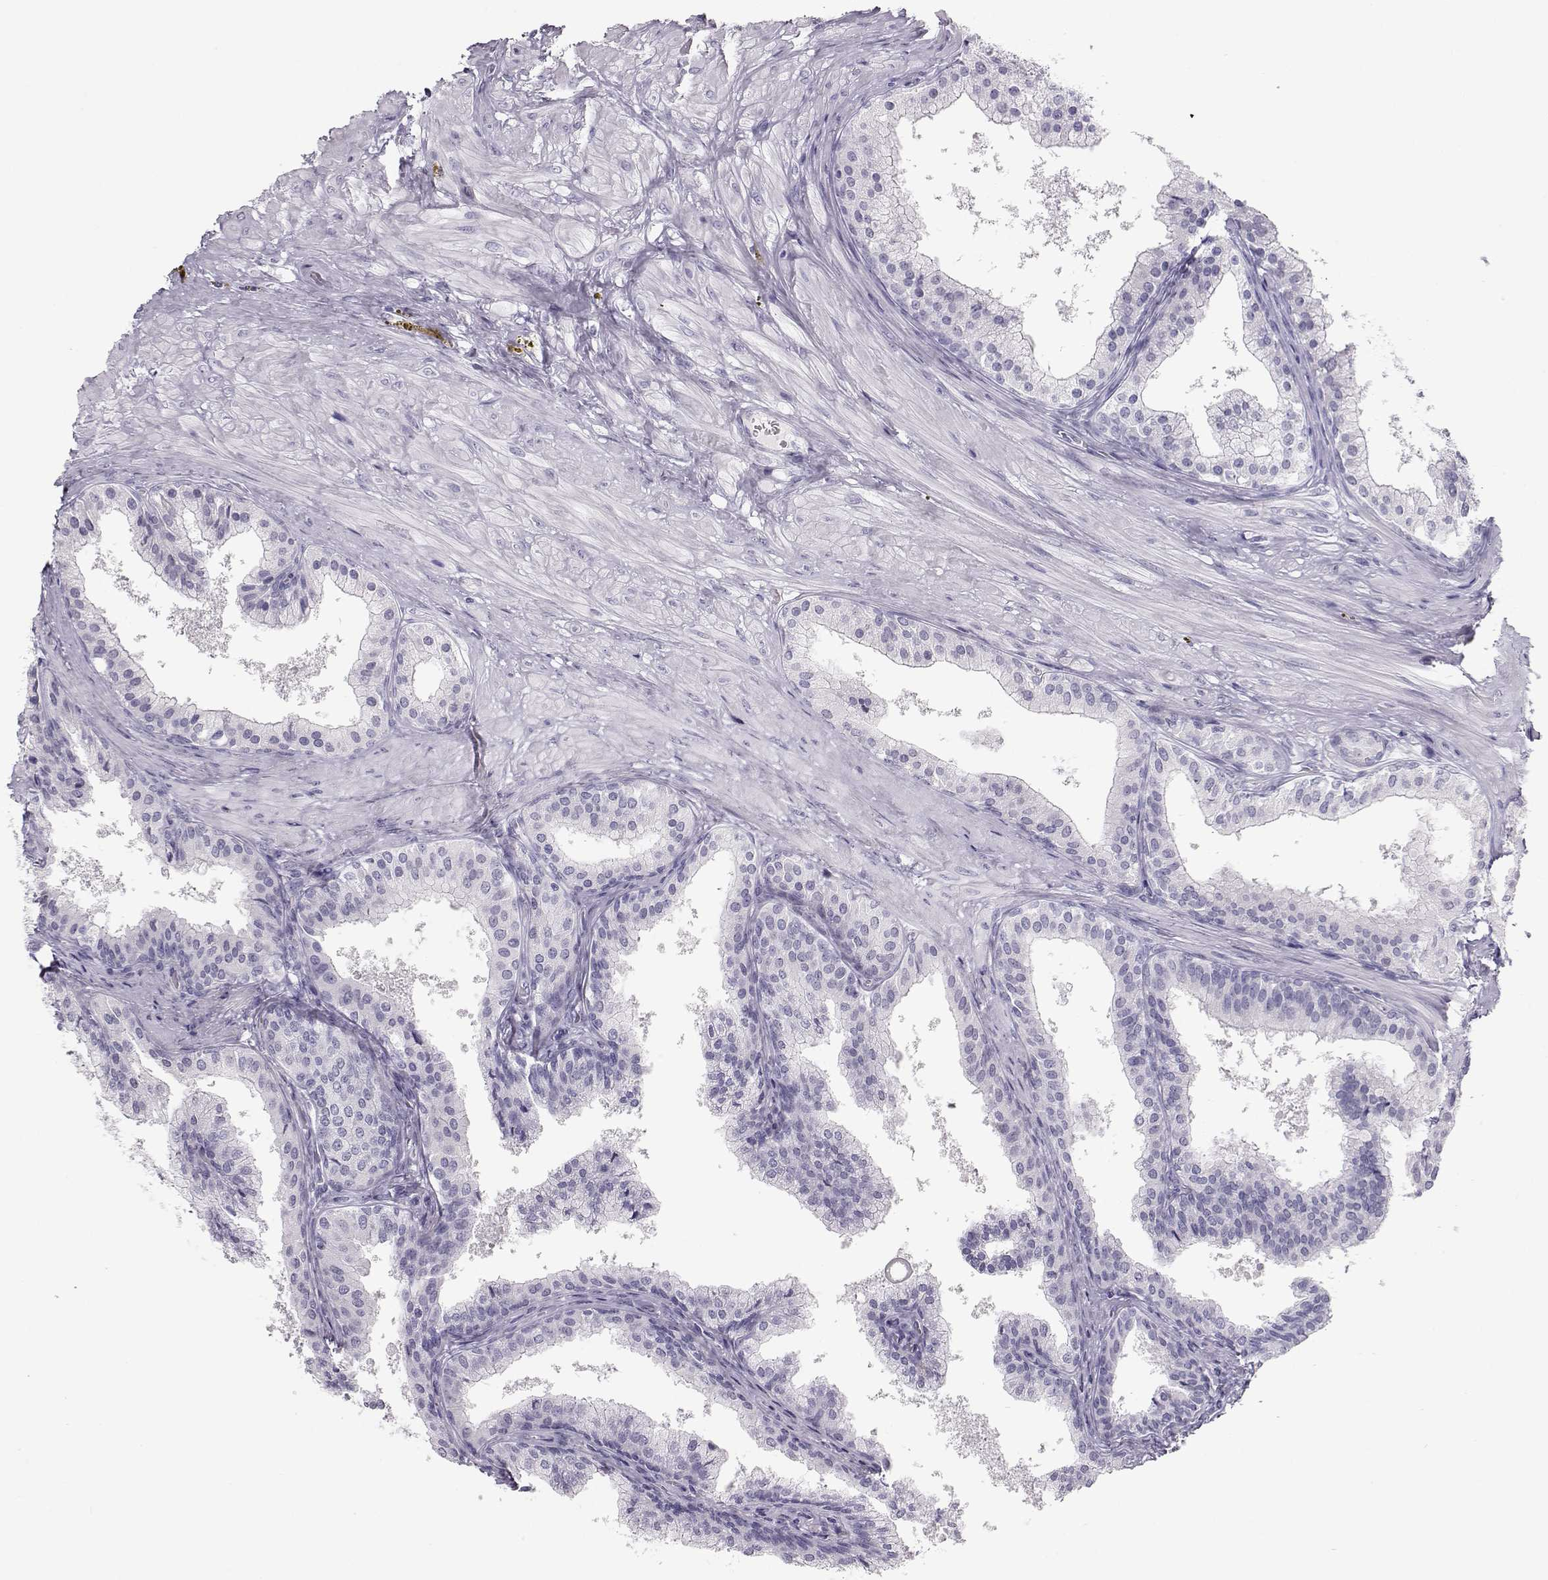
{"staining": {"intensity": "negative", "quantity": "none", "location": "none"}, "tissue": "prostate cancer", "cell_type": "Tumor cells", "image_type": "cancer", "snomed": [{"axis": "morphology", "description": "Adenocarcinoma, Low grade"}, {"axis": "topography", "description": "Prostate"}], "caption": "Human prostate cancer stained for a protein using immunohistochemistry (IHC) reveals no staining in tumor cells.", "gene": "TKTL1", "patient": {"sex": "male", "age": 56}}